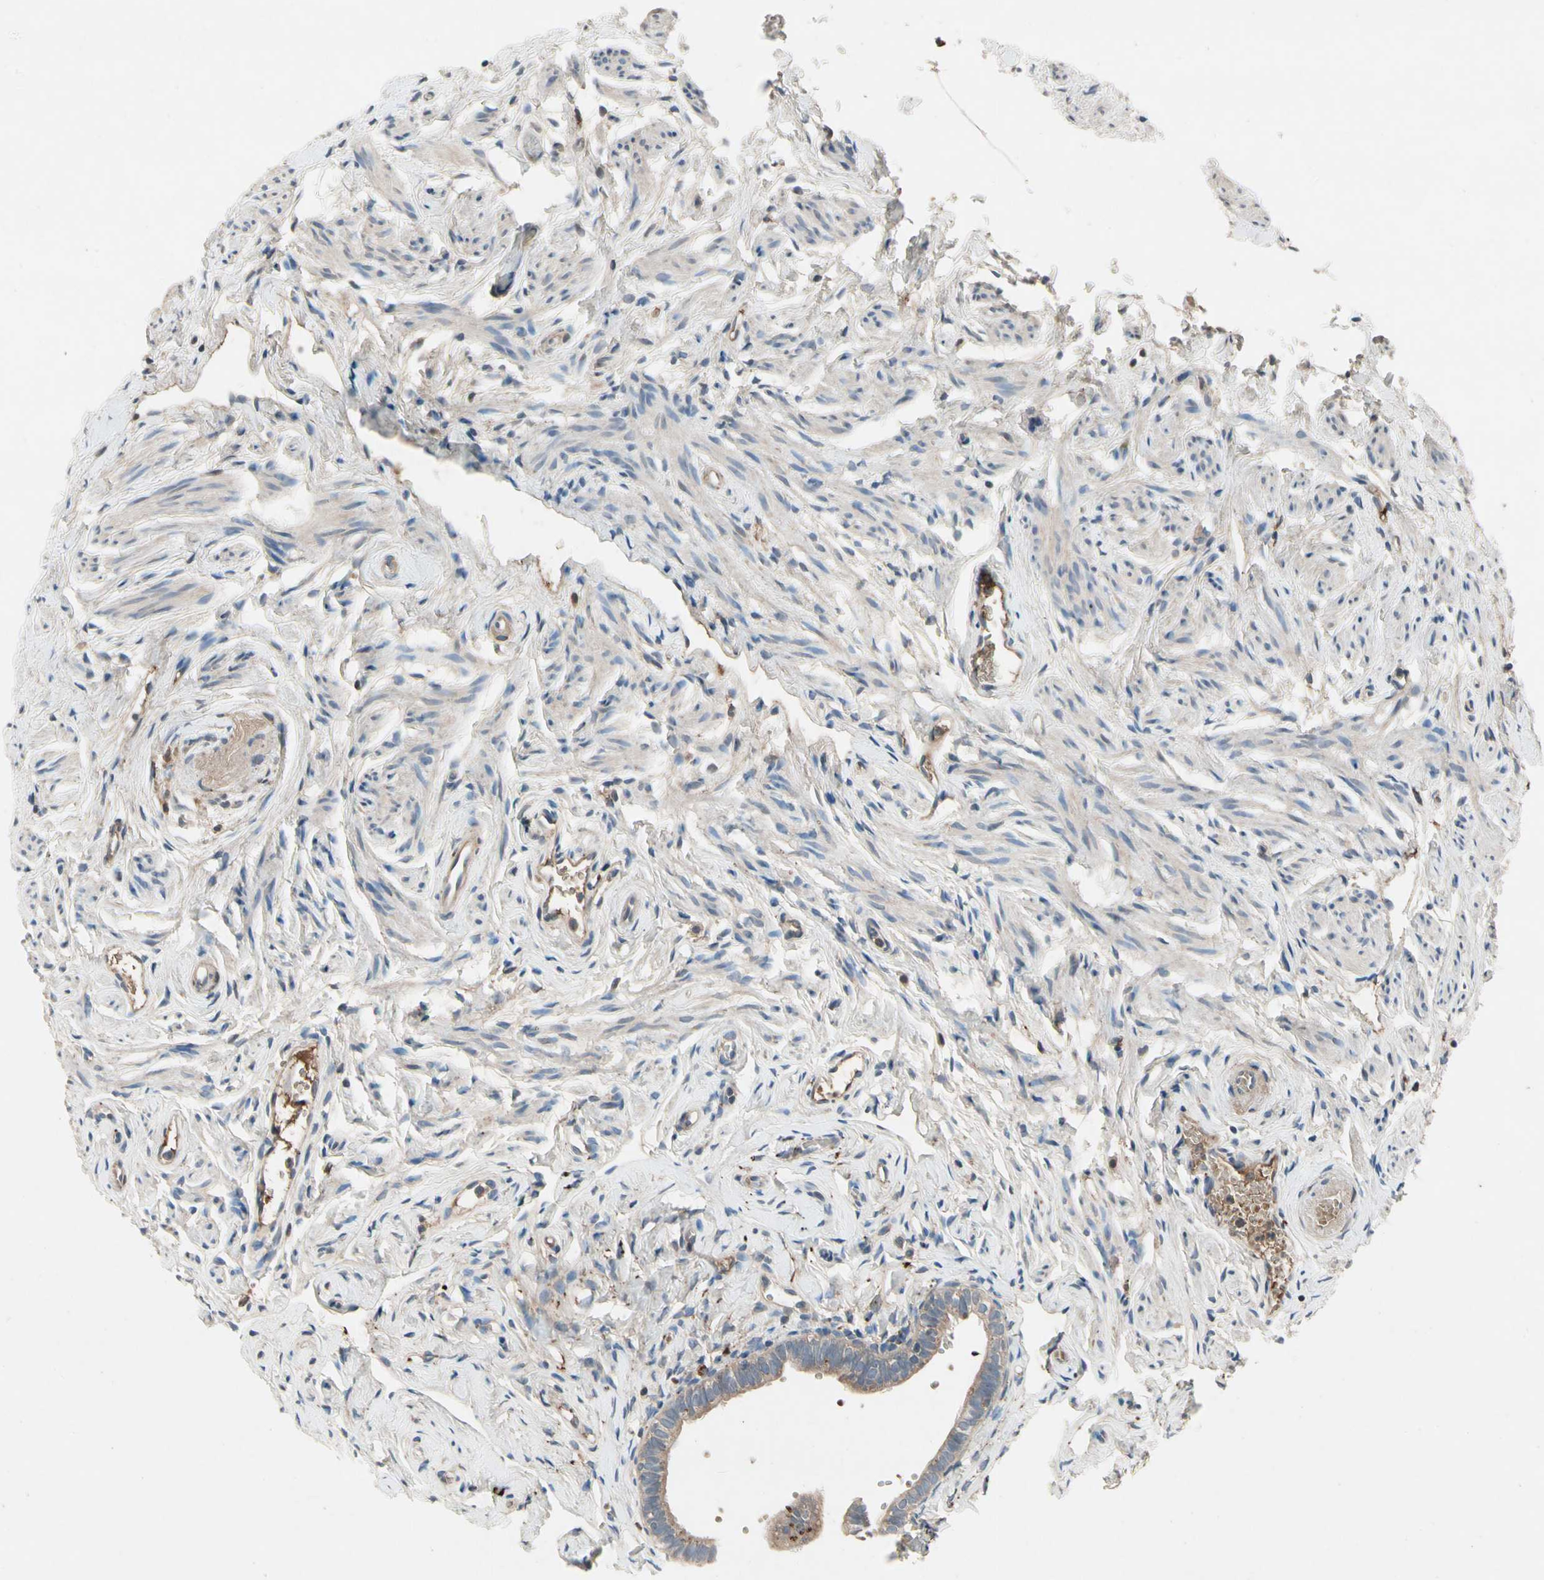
{"staining": {"intensity": "weak", "quantity": ">75%", "location": "cytoplasmic/membranous"}, "tissue": "fallopian tube", "cell_type": "Glandular cells", "image_type": "normal", "snomed": [{"axis": "morphology", "description": "Normal tissue, NOS"}, {"axis": "topography", "description": "Fallopian tube"}], "caption": "Immunohistochemistry micrograph of normal fallopian tube: fallopian tube stained using immunohistochemistry displays low levels of weak protein expression localized specifically in the cytoplasmic/membranous of glandular cells, appearing as a cytoplasmic/membranous brown color.", "gene": "IL1RL1", "patient": {"sex": "female", "age": 71}}